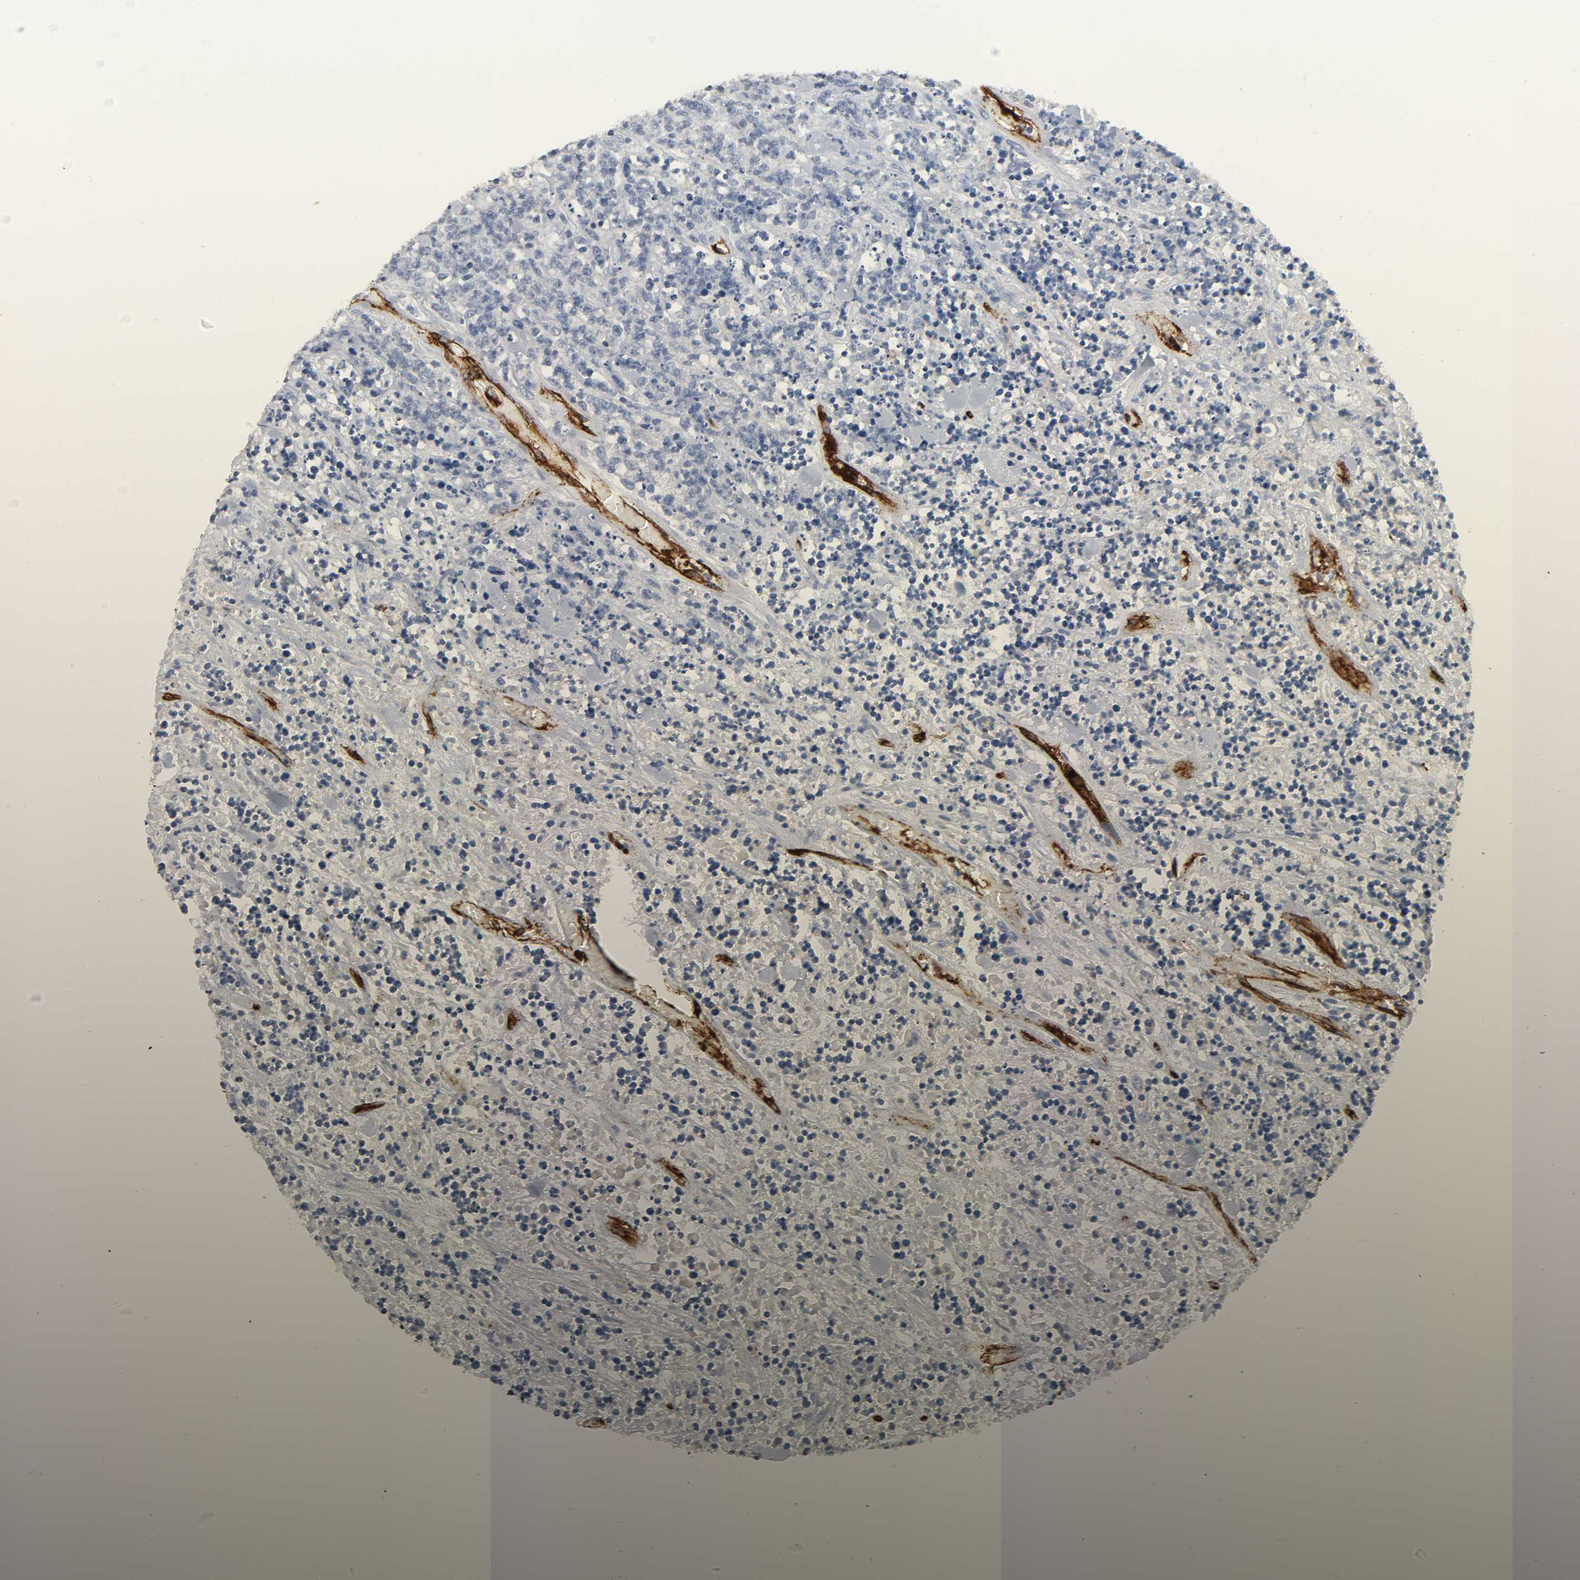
{"staining": {"intensity": "negative", "quantity": "none", "location": "none"}, "tissue": "lymphoma", "cell_type": "Tumor cells", "image_type": "cancer", "snomed": [{"axis": "morphology", "description": "Malignant lymphoma, non-Hodgkin's type, High grade"}, {"axis": "topography", "description": "Soft tissue"}], "caption": "Immunohistochemistry micrograph of neoplastic tissue: high-grade malignant lymphoma, non-Hodgkin's type stained with DAB shows no significant protein staining in tumor cells. (Brightfield microscopy of DAB immunohistochemistry at high magnification).", "gene": "PECAM1", "patient": {"sex": "male", "age": 18}}